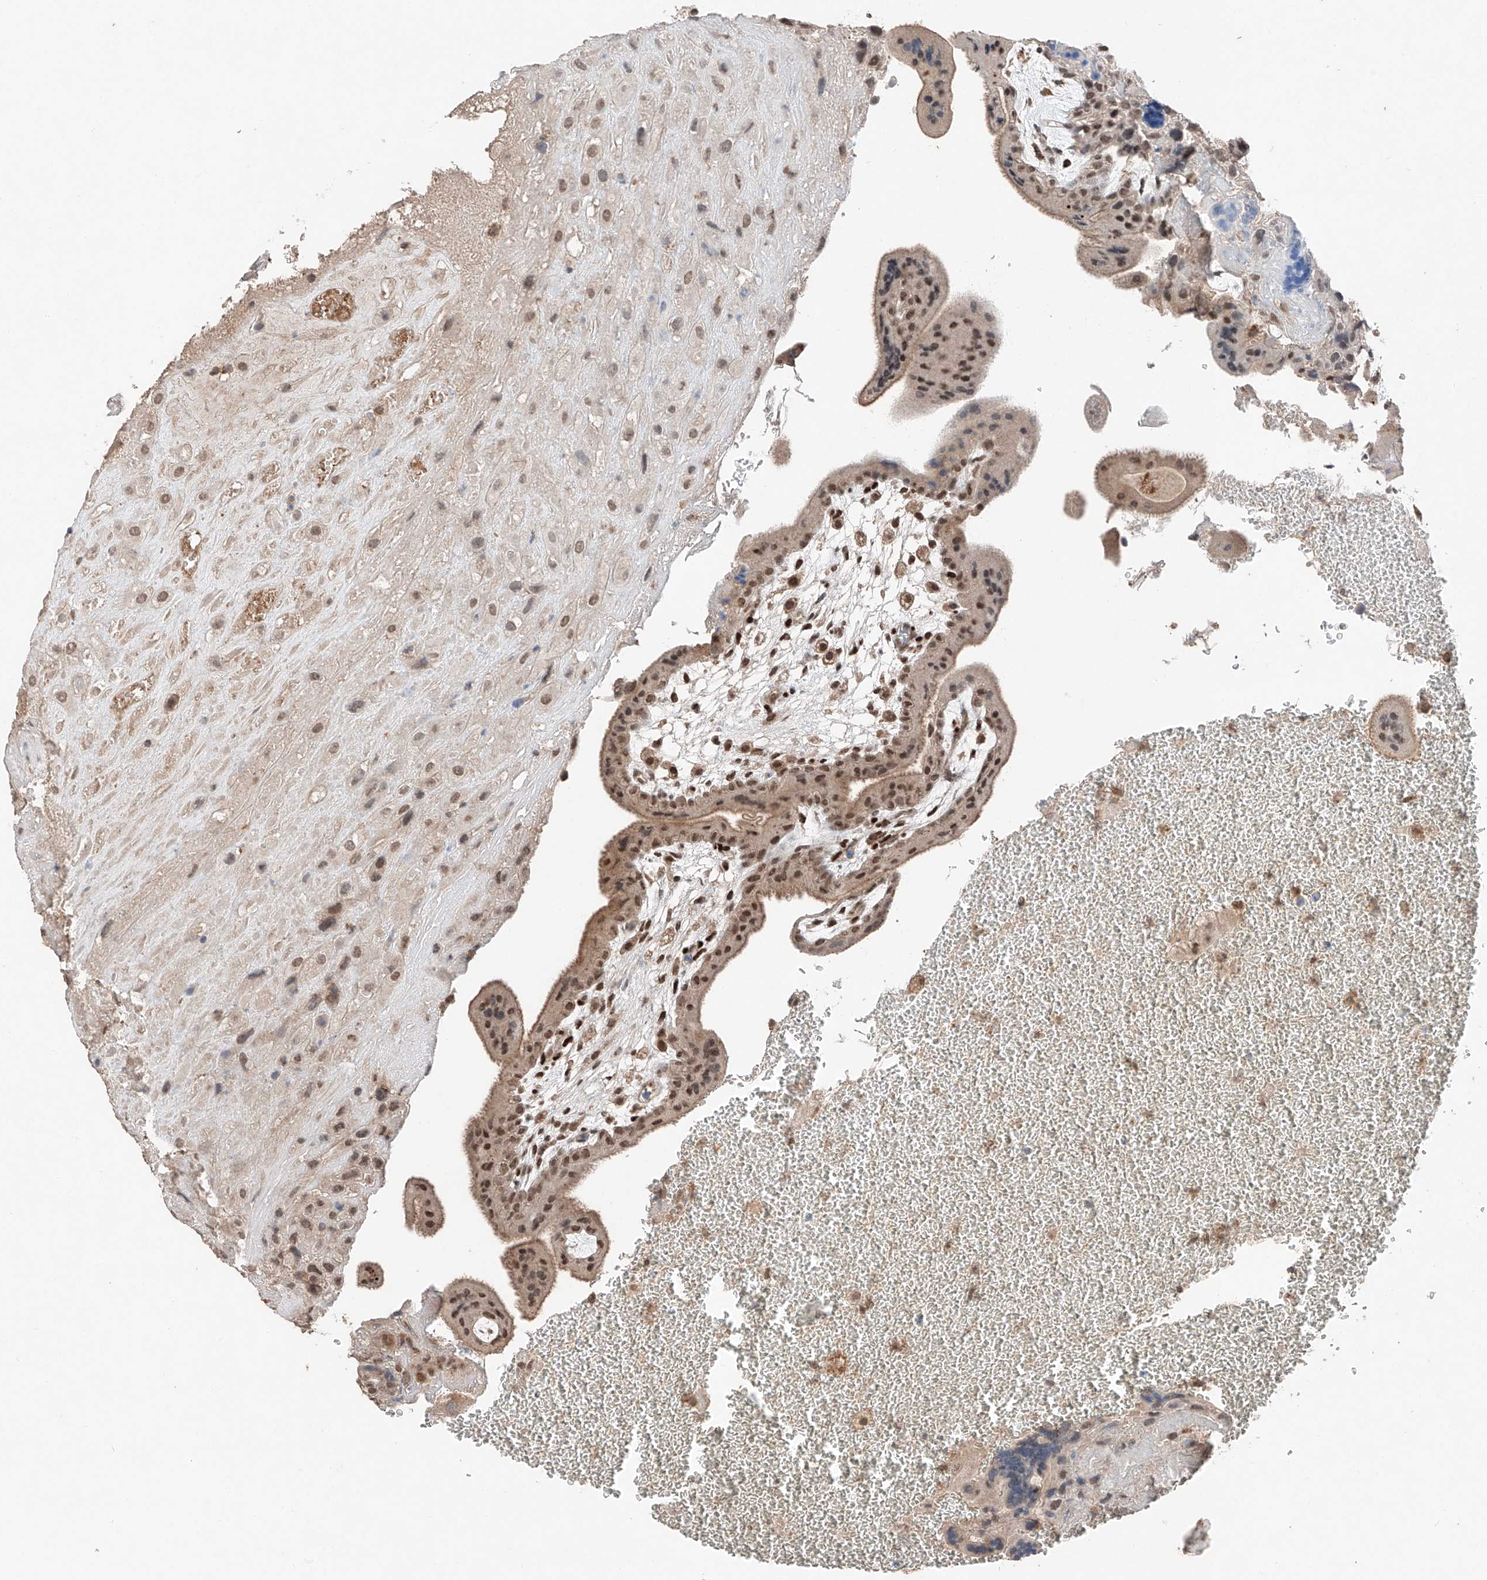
{"staining": {"intensity": "moderate", "quantity": ">75%", "location": "nuclear"}, "tissue": "placenta", "cell_type": "Decidual cells", "image_type": "normal", "snomed": [{"axis": "morphology", "description": "Normal tissue, NOS"}, {"axis": "topography", "description": "Placenta"}], "caption": "A high-resolution micrograph shows immunohistochemistry (IHC) staining of unremarkable placenta, which exhibits moderate nuclear expression in about >75% of decidual cells.", "gene": "TBX4", "patient": {"sex": "female", "age": 35}}